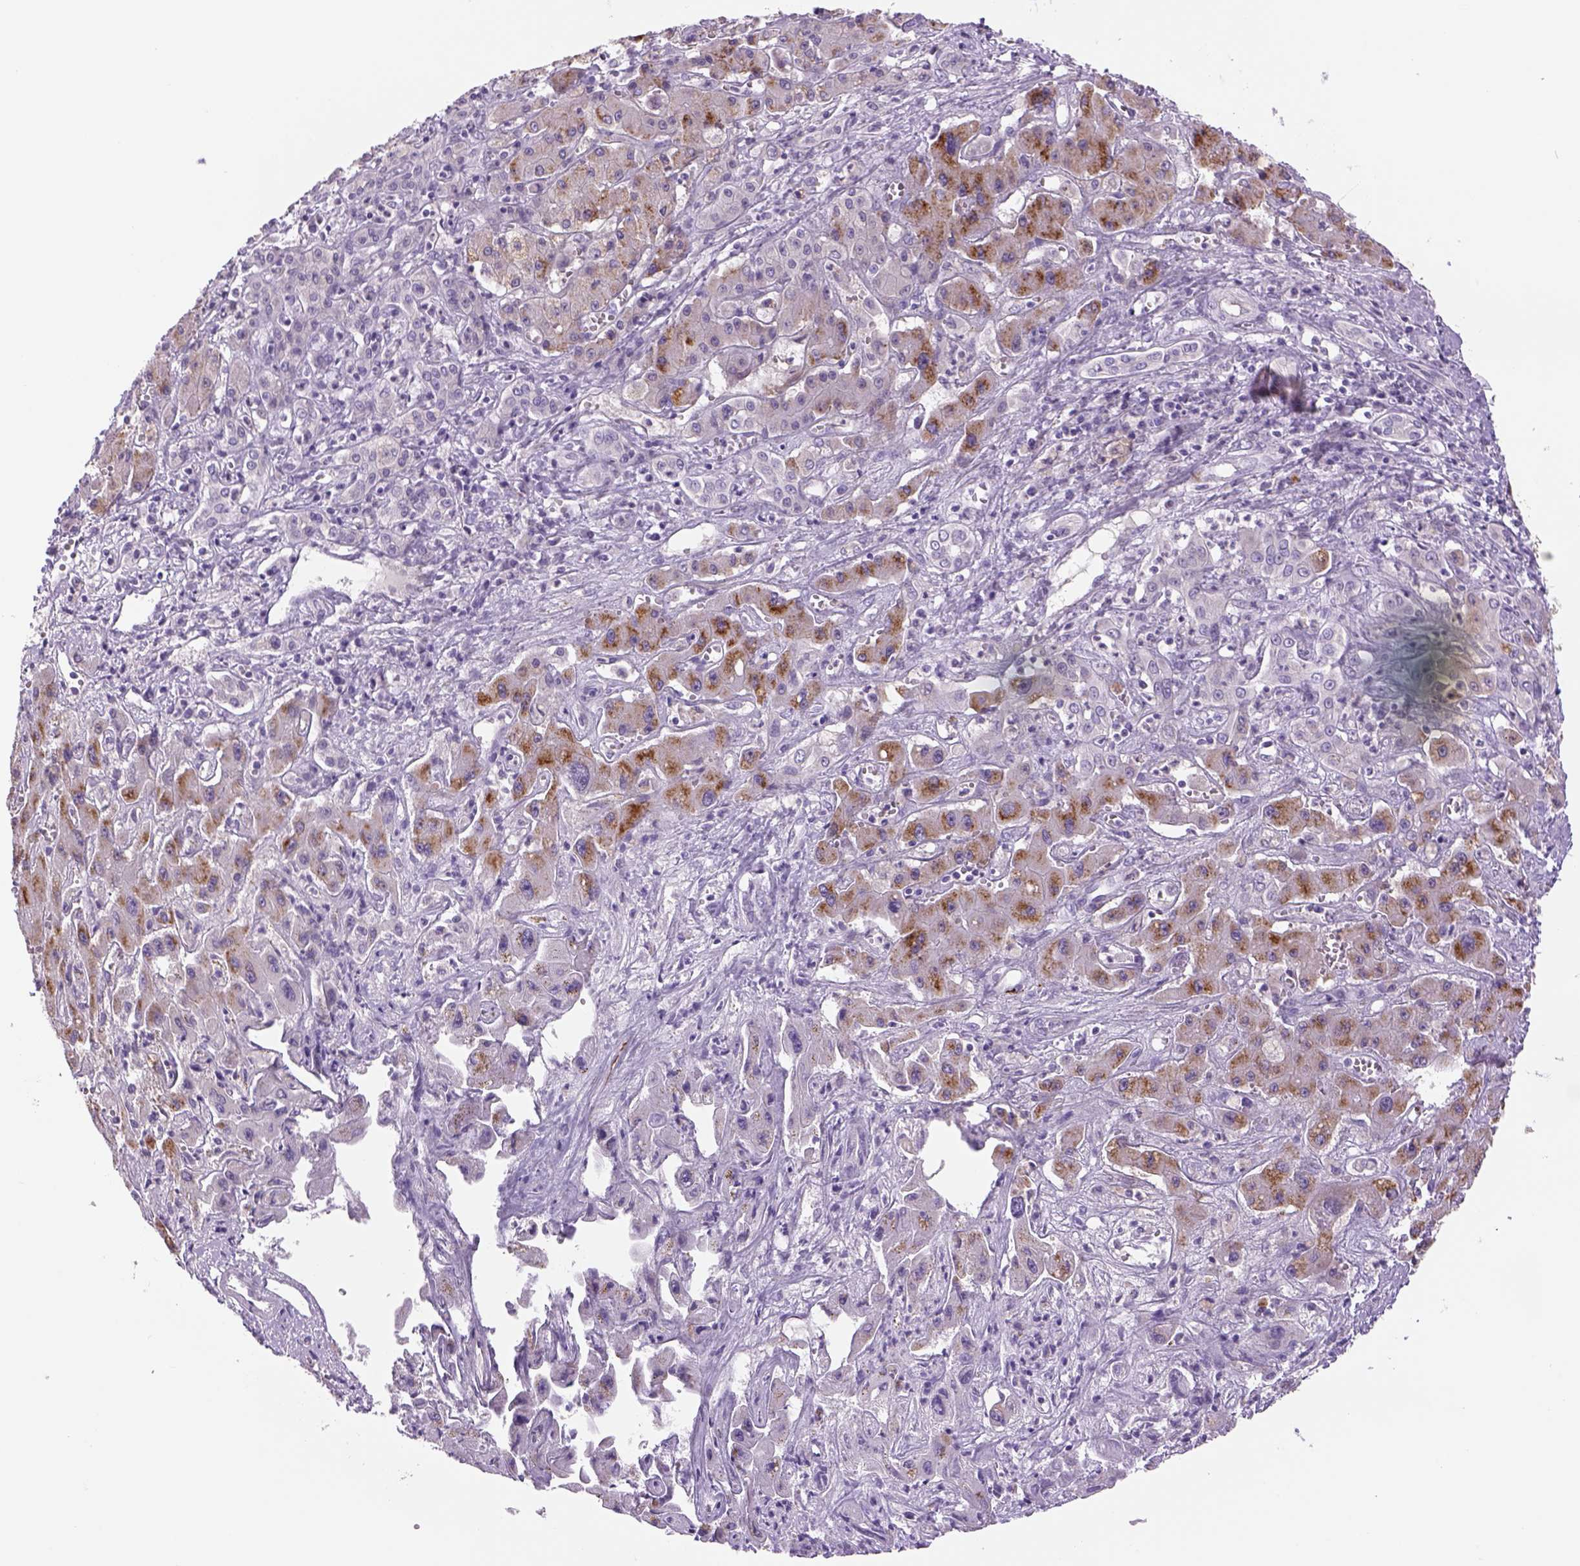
{"staining": {"intensity": "moderate", "quantity": "<25%", "location": "cytoplasmic/membranous"}, "tissue": "liver cancer", "cell_type": "Tumor cells", "image_type": "cancer", "snomed": [{"axis": "morphology", "description": "Cholangiocarcinoma"}, {"axis": "topography", "description": "Liver"}], "caption": "Protein expression analysis of liver cancer exhibits moderate cytoplasmic/membranous positivity in approximately <25% of tumor cells. (DAB (3,3'-diaminobenzidine) = brown stain, brightfield microscopy at high magnification).", "gene": "DBH", "patient": {"sex": "male", "age": 67}}